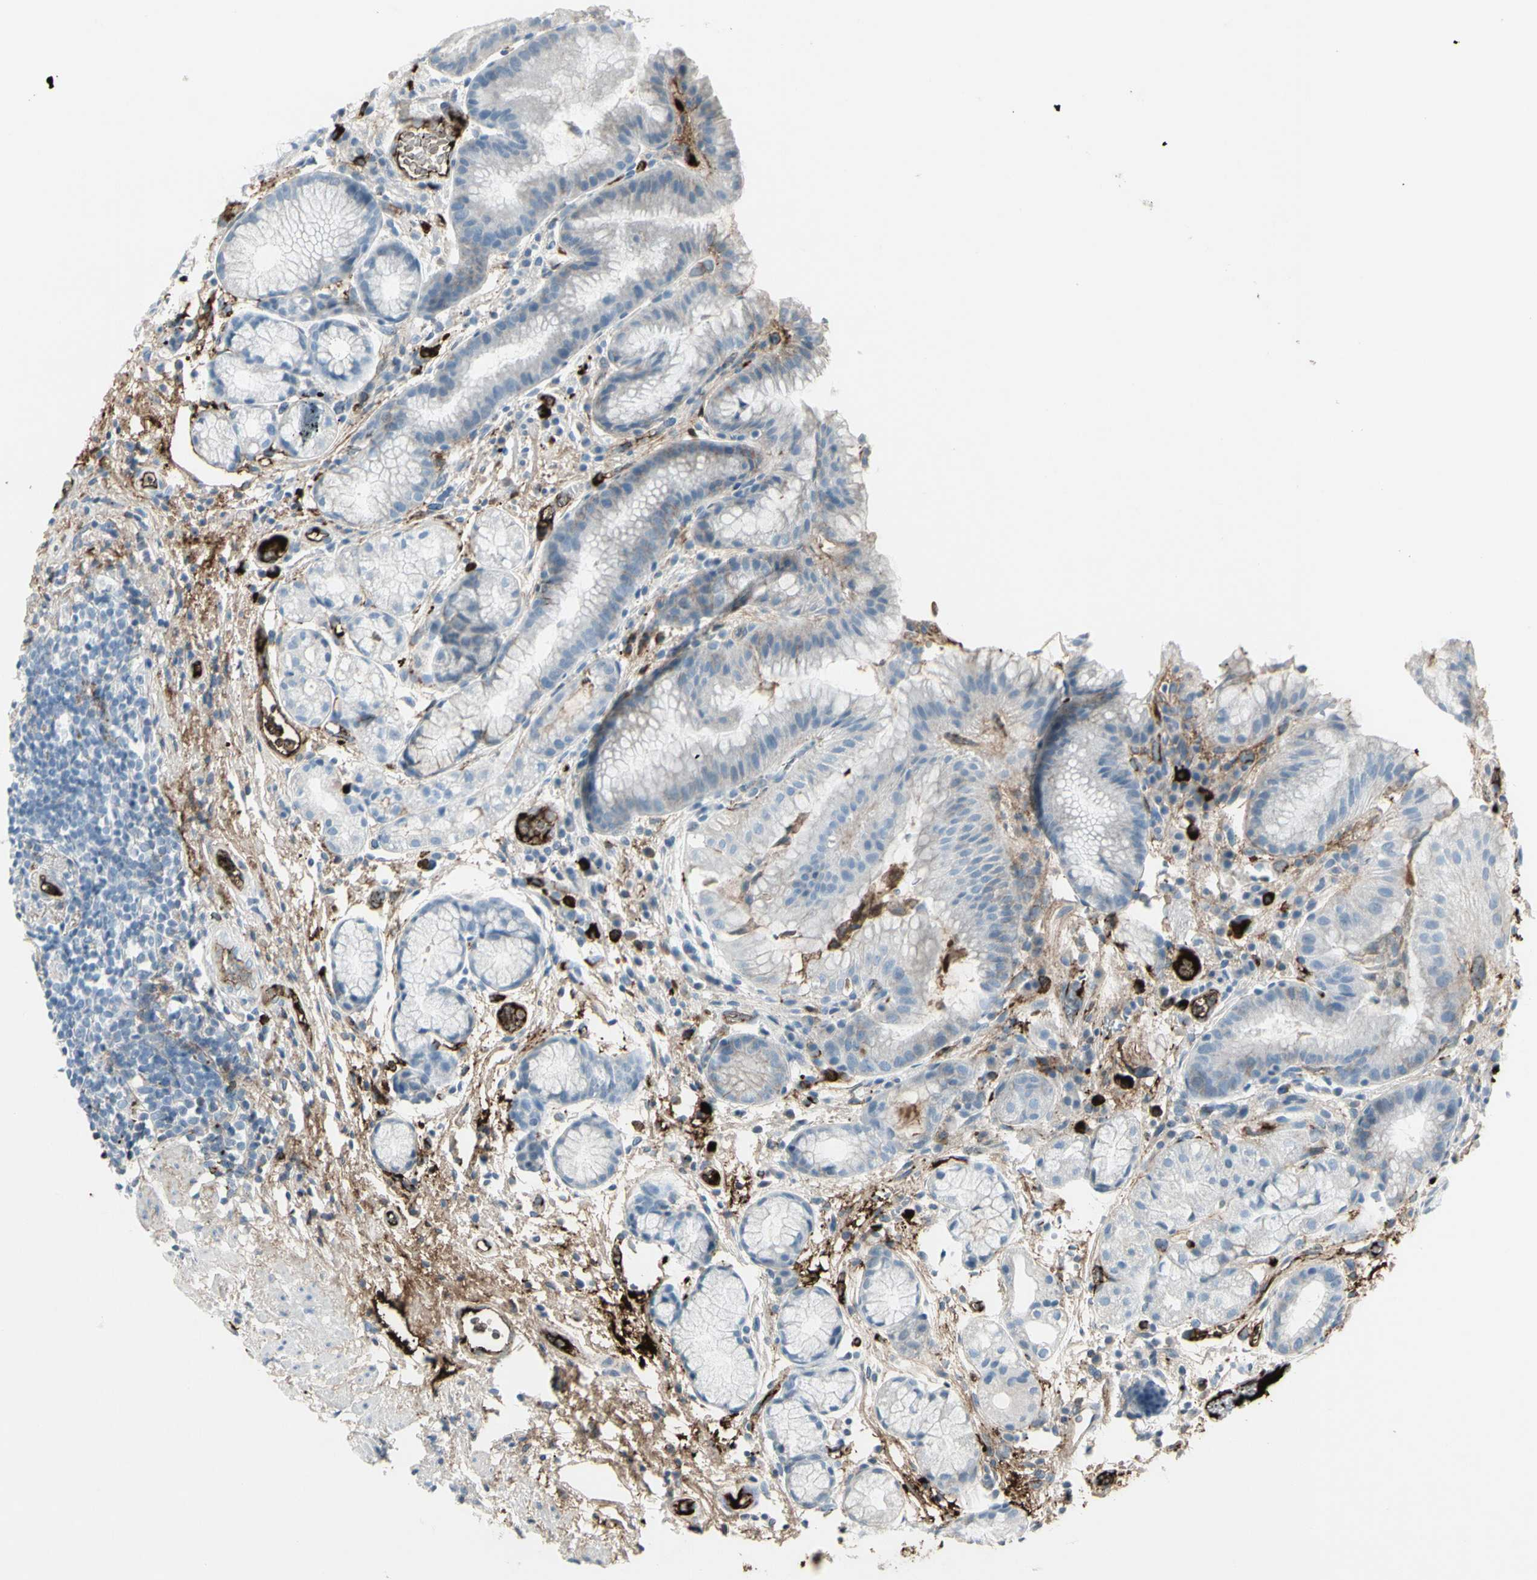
{"staining": {"intensity": "weak", "quantity": "<25%", "location": "cytoplasmic/membranous"}, "tissue": "stomach", "cell_type": "Glandular cells", "image_type": "normal", "snomed": [{"axis": "morphology", "description": "Normal tissue, NOS"}, {"axis": "topography", "description": "Stomach, upper"}], "caption": "This is an IHC photomicrograph of normal stomach. There is no positivity in glandular cells.", "gene": "IGHG1", "patient": {"sex": "male", "age": 72}}